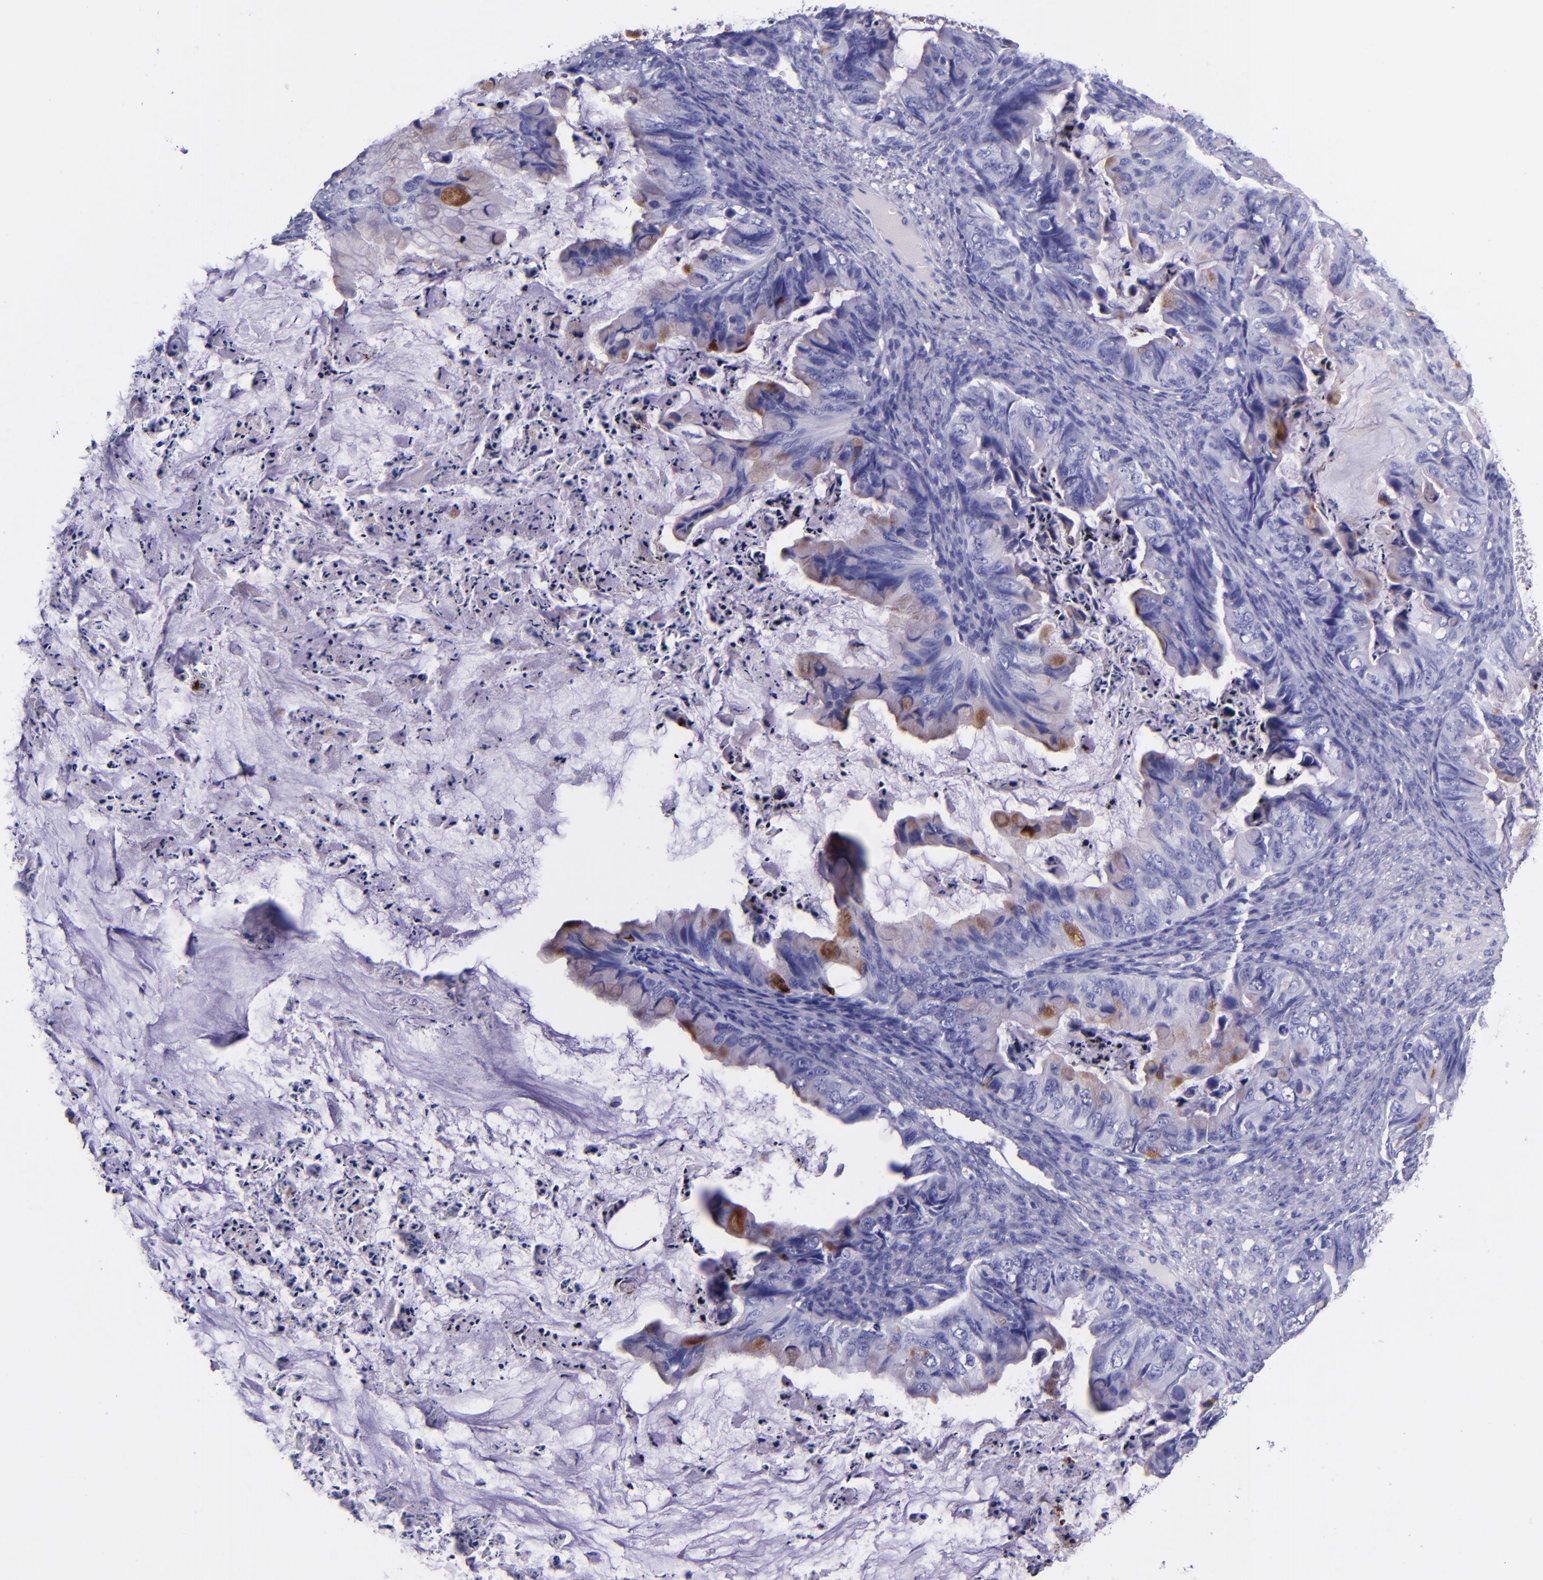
{"staining": {"intensity": "moderate", "quantity": "<25%", "location": "cytoplasmic/membranous"}, "tissue": "ovarian cancer", "cell_type": "Tumor cells", "image_type": "cancer", "snomed": [{"axis": "morphology", "description": "Cystadenocarcinoma, mucinous, NOS"}, {"axis": "topography", "description": "Ovary"}], "caption": "Protein expression analysis of human ovarian cancer (mucinous cystadenocarcinoma) reveals moderate cytoplasmic/membranous staining in approximately <25% of tumor cells.", "gene": "SLPI", "patient": {"sex": "female", "age": 36}}